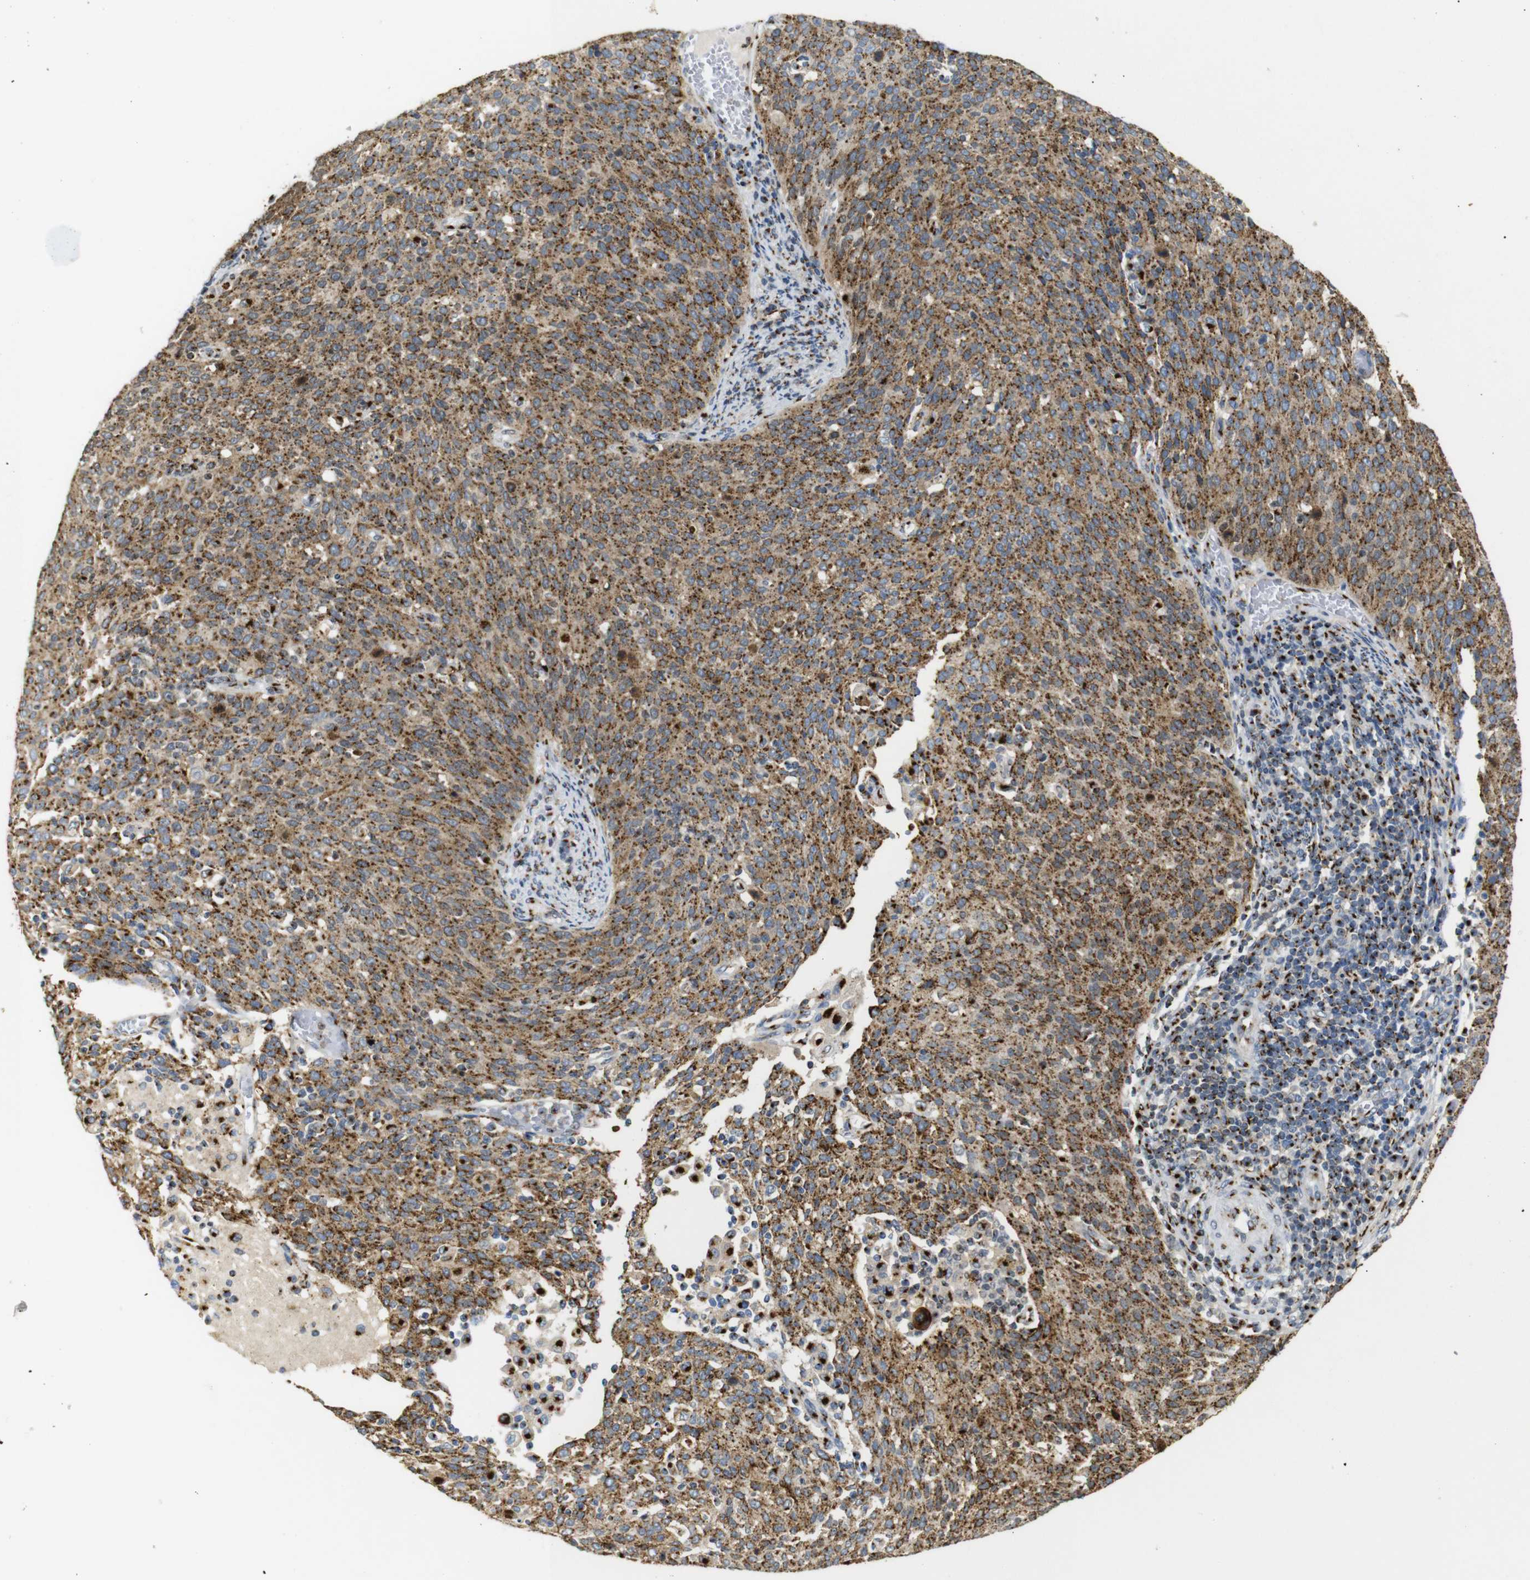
{"staining": {"intensity": "strong", "quantity": ">75%", "location": "cytoplasmic/membranous"}, "tissue": "cervical cancer", "cell_type": "Tumor cells", "image_type": "cancer", "snomed": [{"axis": "morphology", "description": "Squamous cell carcinoma, NOS"}, {"axis": "topography", "description": "Cervix"}], "caption": "Protein expression by immunohistochemistry (IHC) exhibits strong cytoplasmic/membranous positivity in about >75% of tumor cells in squamous cell carcinoma (cervical).", "gene": "TGOLN2", "patient": {"sex": "female", "age": 38}}